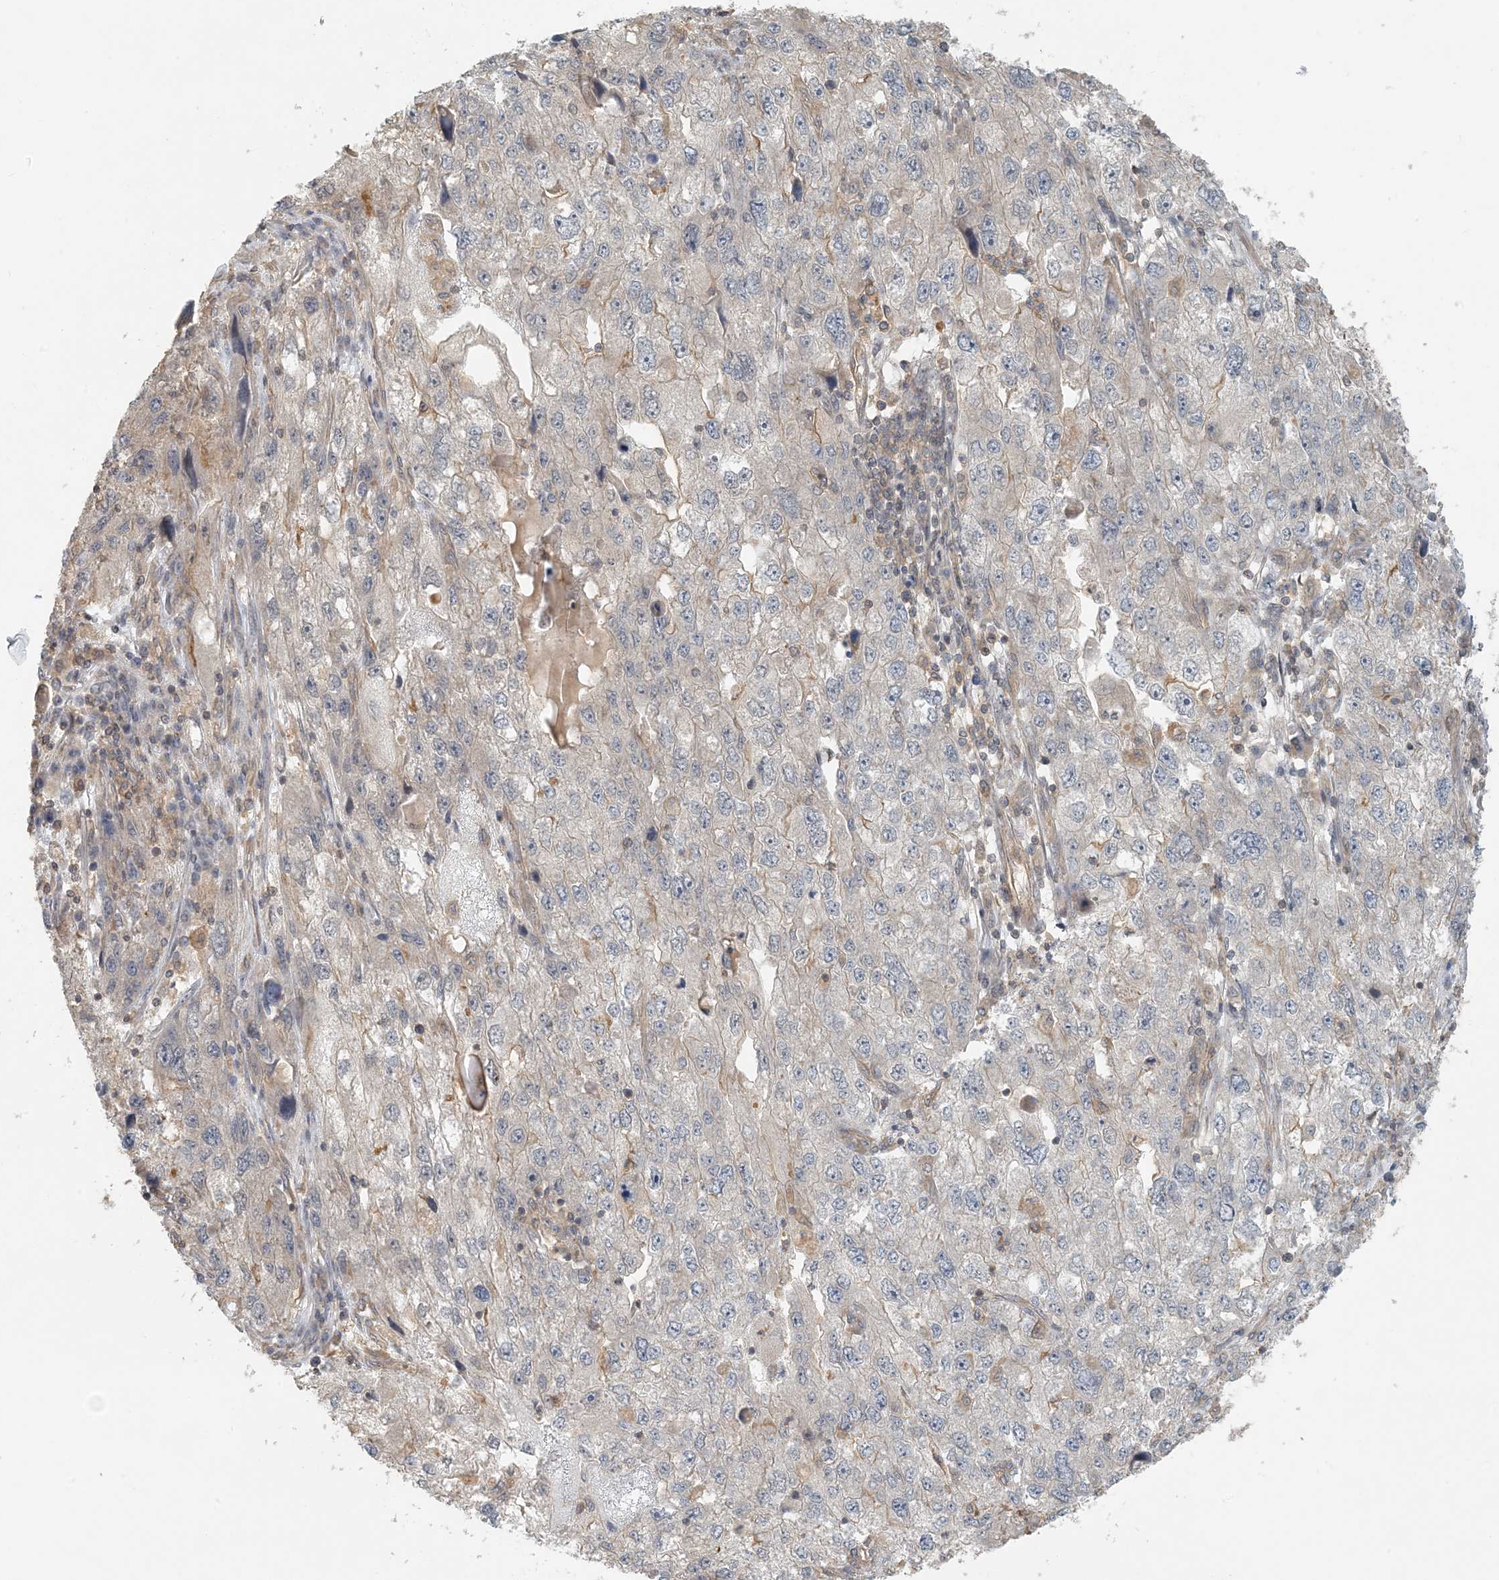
{"staining": {"intensity": "negative", "quantity": "none", "location": "none"}, "tissue": "endometrial cancer", "cell_type": "Tumor cells", "image_type": "cancer", "snomed": [{"axis": "morphology", "description": "Adenocarcinoma, NOS"}, {"axis": "topography", "description": "Endometrium"}], "caption": "There is no significant staining in tumor cells of endometrial cancer (adenocarcinoma). (DAB immunohistochemistry (IHC), high magnification).", "gene": "OBI1", "patient": {"sex": "female", "age": 49}}